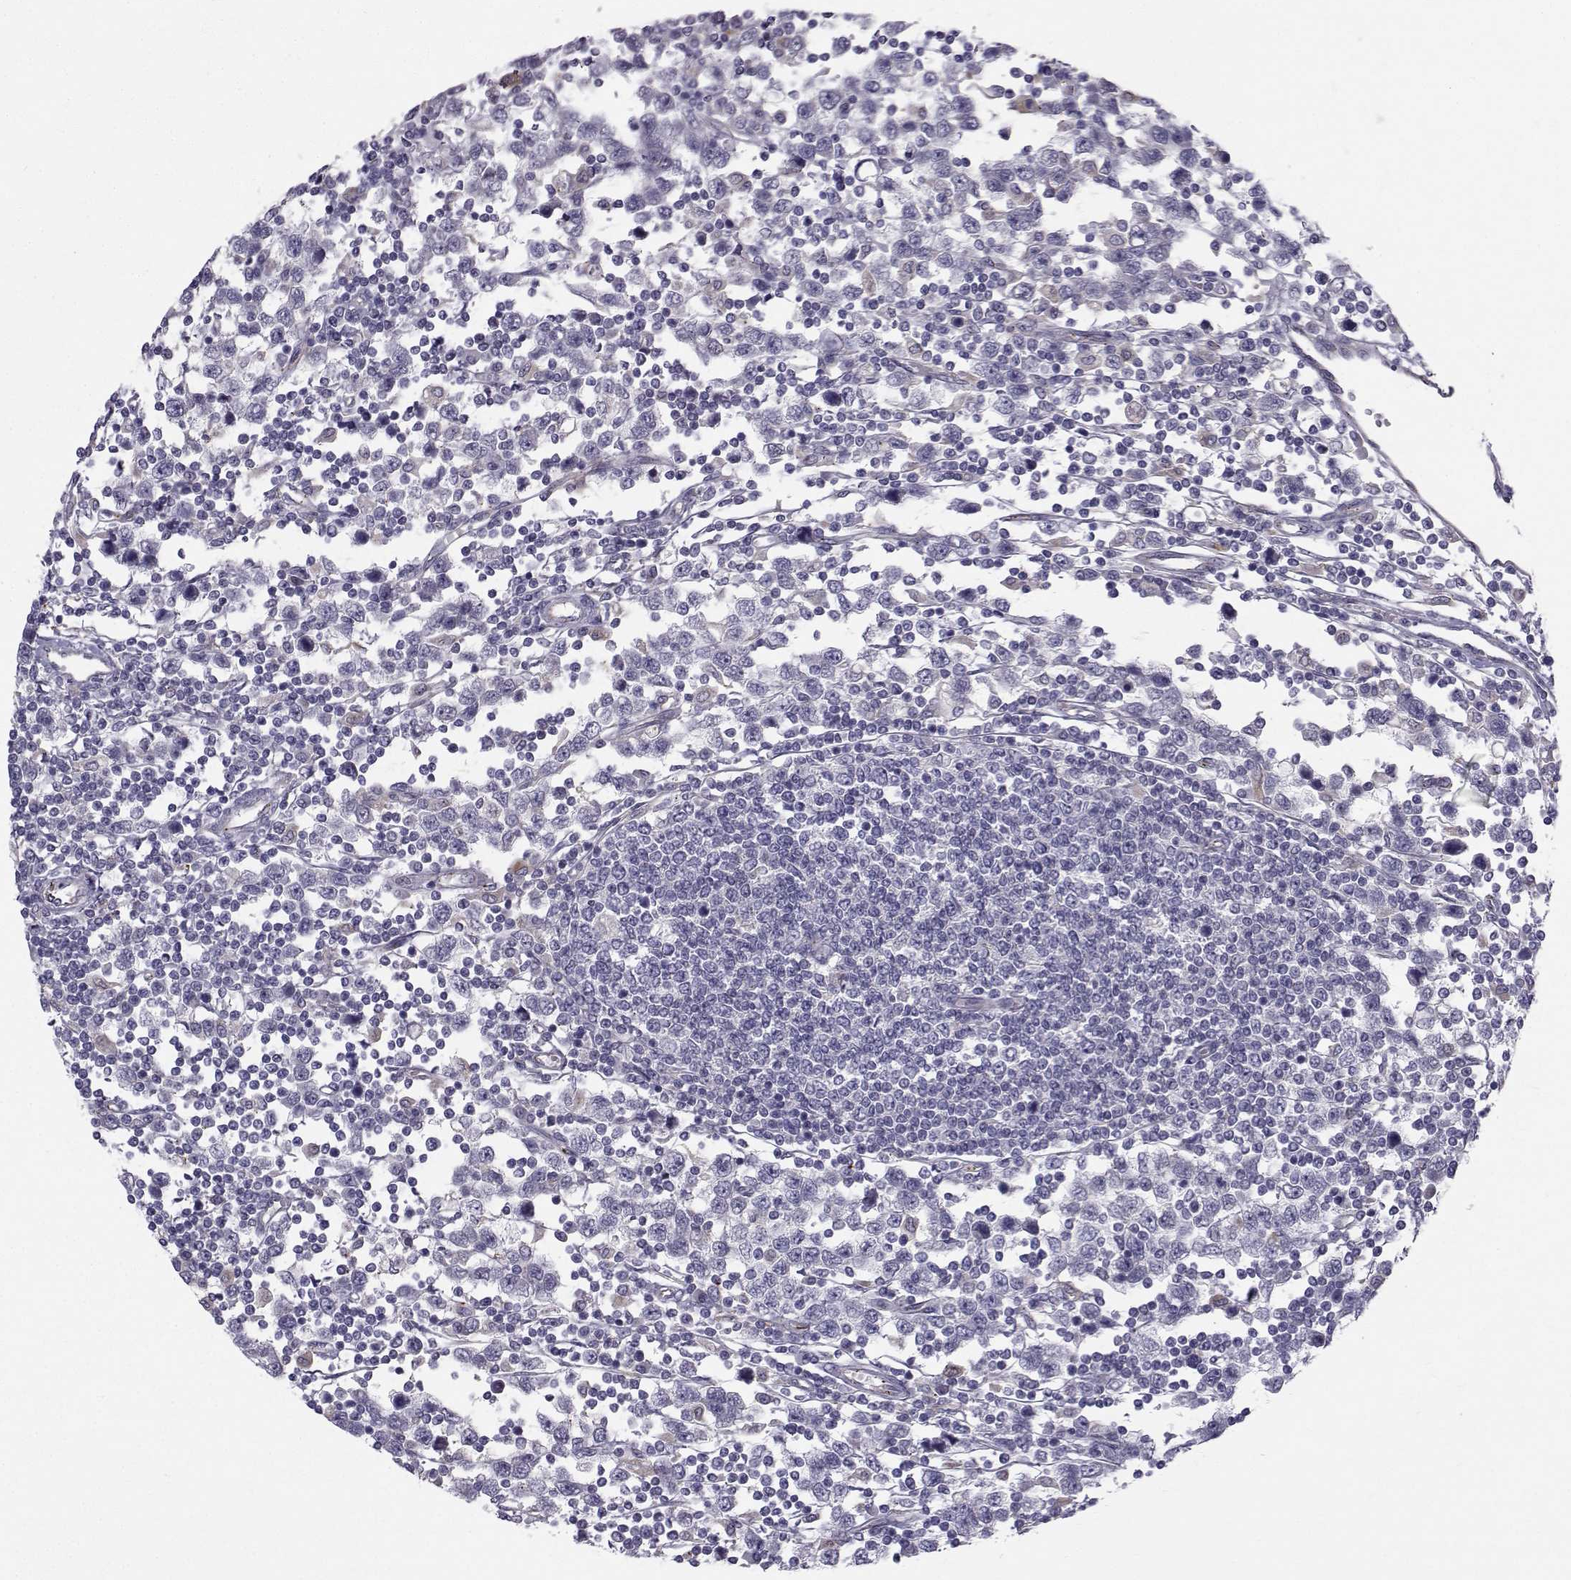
{"staining": {"intensity": "negative", "quantity": "none", "location": "none"}, "tissue": "testis cancer", "cell_type": "Tumor cells", "image_type": "cancer", "snomed": [{"axis": "morphology", "description": "Seminoma, NOS"}, {"axis": "topography", "description": "Testis"}], "caption": "High power microscopy histopathology image of an immunohistochemistry photomicrograph of testis cancer (seminoma), revealing no significant expression in tumor cells. (Stains: DAB (3,3'-diaminobenzidine) immunohistochemistry (IHC) with hematoxylin counter stain, Microscopy: brightfield microscopy at high magnification).", "gene": "CALCR", "patient": {"sex": "male", "age": 34}}